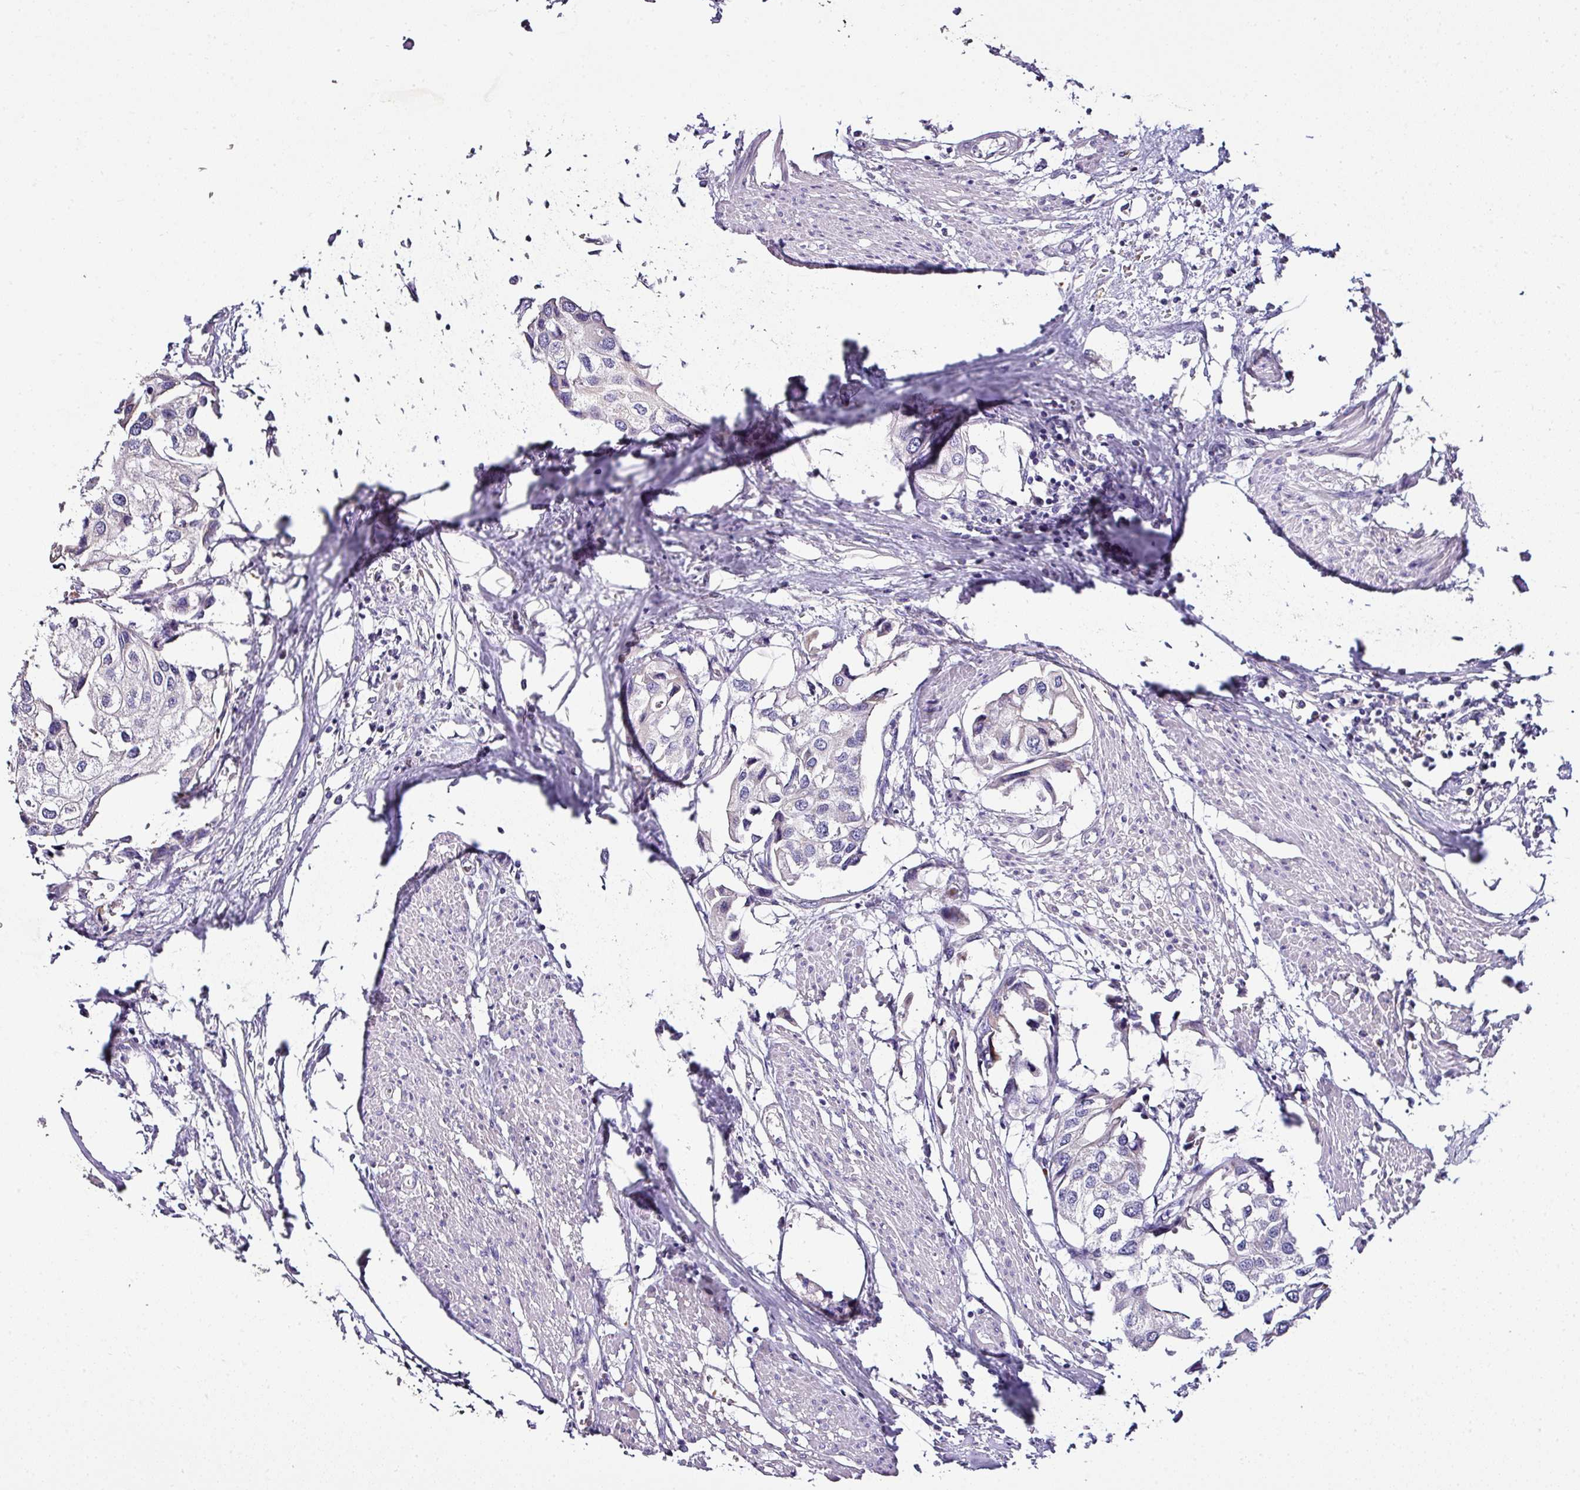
{"staining": {"intensity": "negative", "quantity": "none", "location": "none"}, "tissue": "urothelial cancer", "cell_type": "Tumor cells", "image_type": "cancer", "snomed": [{"axis": "morphology", "description": "Urothelial carcinoma, High grade"}, {"axis": "topography", "description": "Urinary bladder"}], "caption": "Immunohistochemical staining of high-grade urothelial carcinoma reveals no significant staining in tumor cells.", "gene": "NAPSA", "patient": {"sex": "male", "age": 64}}